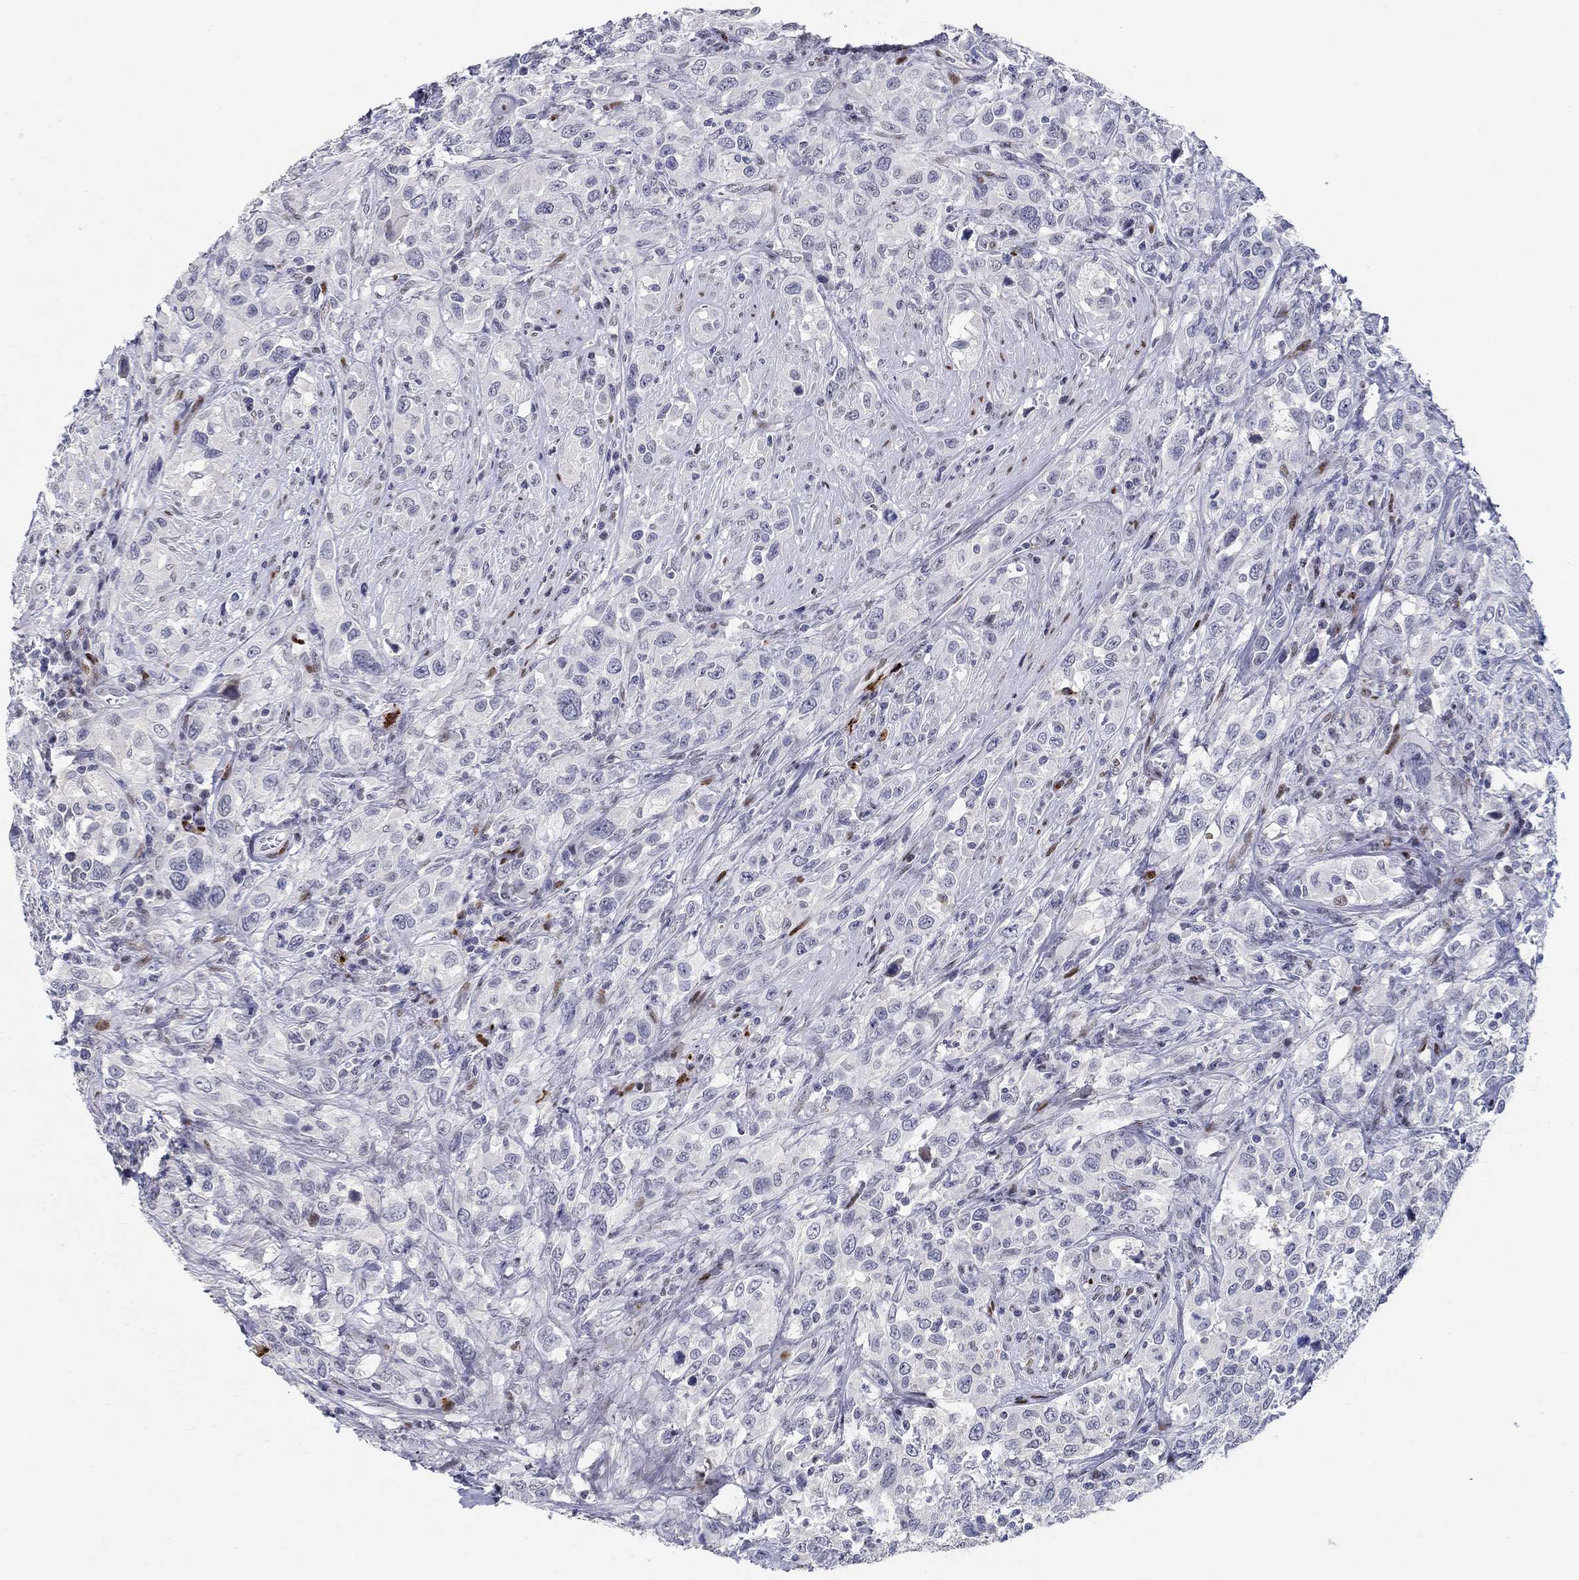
{"staining": {"intensity": "negative", "quantity": "none", "location": "none"}, "tissue": "urothelial cancer", "cell_type": "Tumor cells", "image_type": "cancer", "snomed": [{"axis": "morphology", "description": "Urothelial carcinoma, NOS"}, {"axis": "morphology", "description": "Urothelial carcinoma, High grade"}, {"axis": "topography", "description": "Urinary bladder"}], "caption": "Image shows no significant protein expression in tumor cells of urothelial cancer. (Brightfield microscopy of DAB (3,3'-diaminobenzidine) immunohistochemistry (IHC) at high magnification).", "gene": "RAPGEF5", "patient": {"sex": "female", "age": 64}}